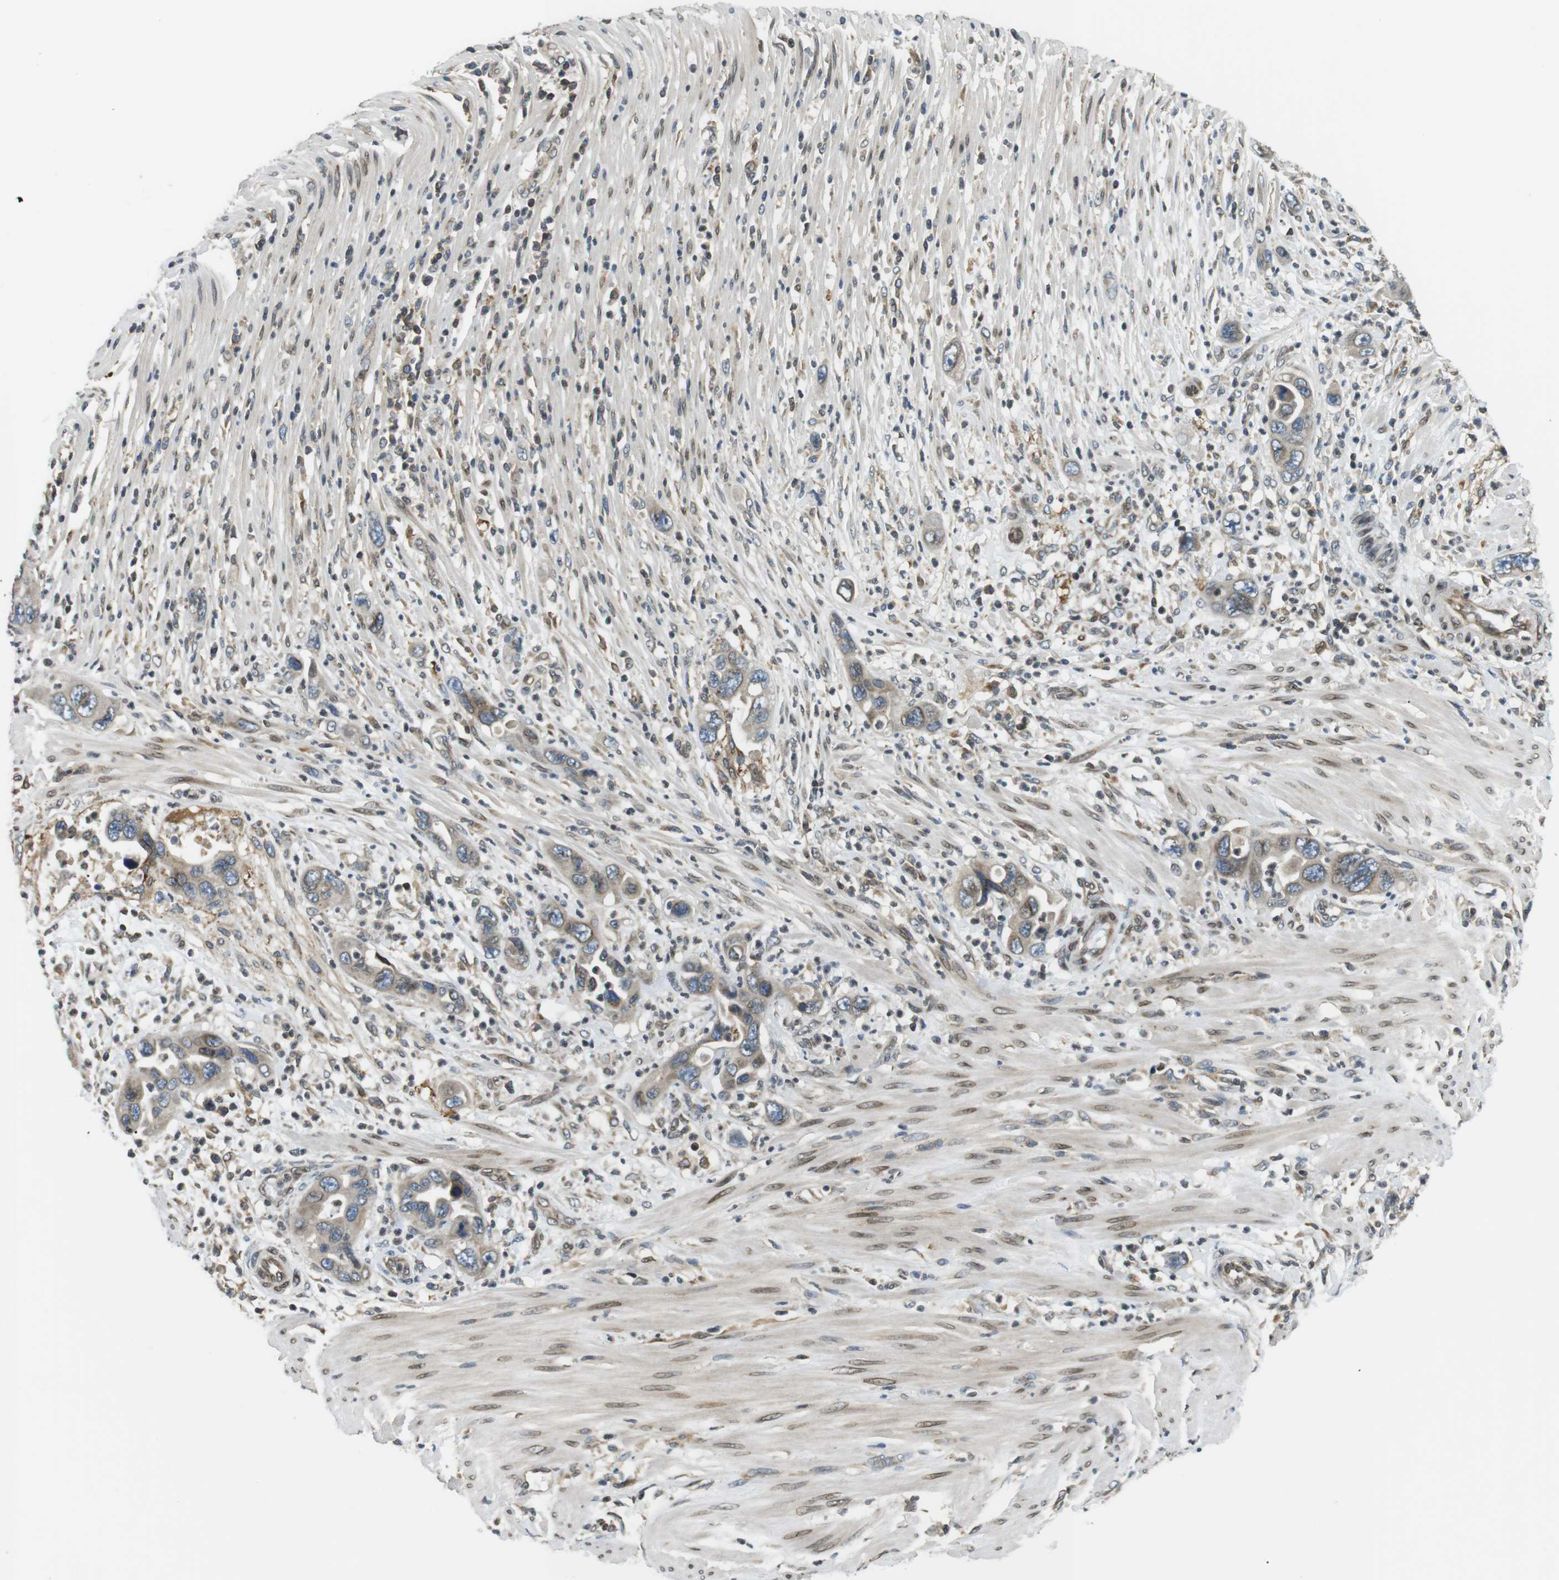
{"staining": {"intensity": "weak", "quantity": "25%-75%", "location": "cytoplasmic/membranous,nuclear"}, "tissue": "pancreatic cancer", "cell_type": "Tumor cells", "image_type": "cancer", "snomed": [{"axis": "morphology", "description": "Adenocarcinoma, NOS"}, {"axis": "topography", "description": "Pancreas"}], "caption": "Pancreatic cancer was stained to show a protein in brown. There is low levels of weak cytoplasmic/membranous and nuclear positivity in approximately 25%-75% of tumor cells.", "gene": "TMX4", "patient": {"sex": "female", "age": 71}}